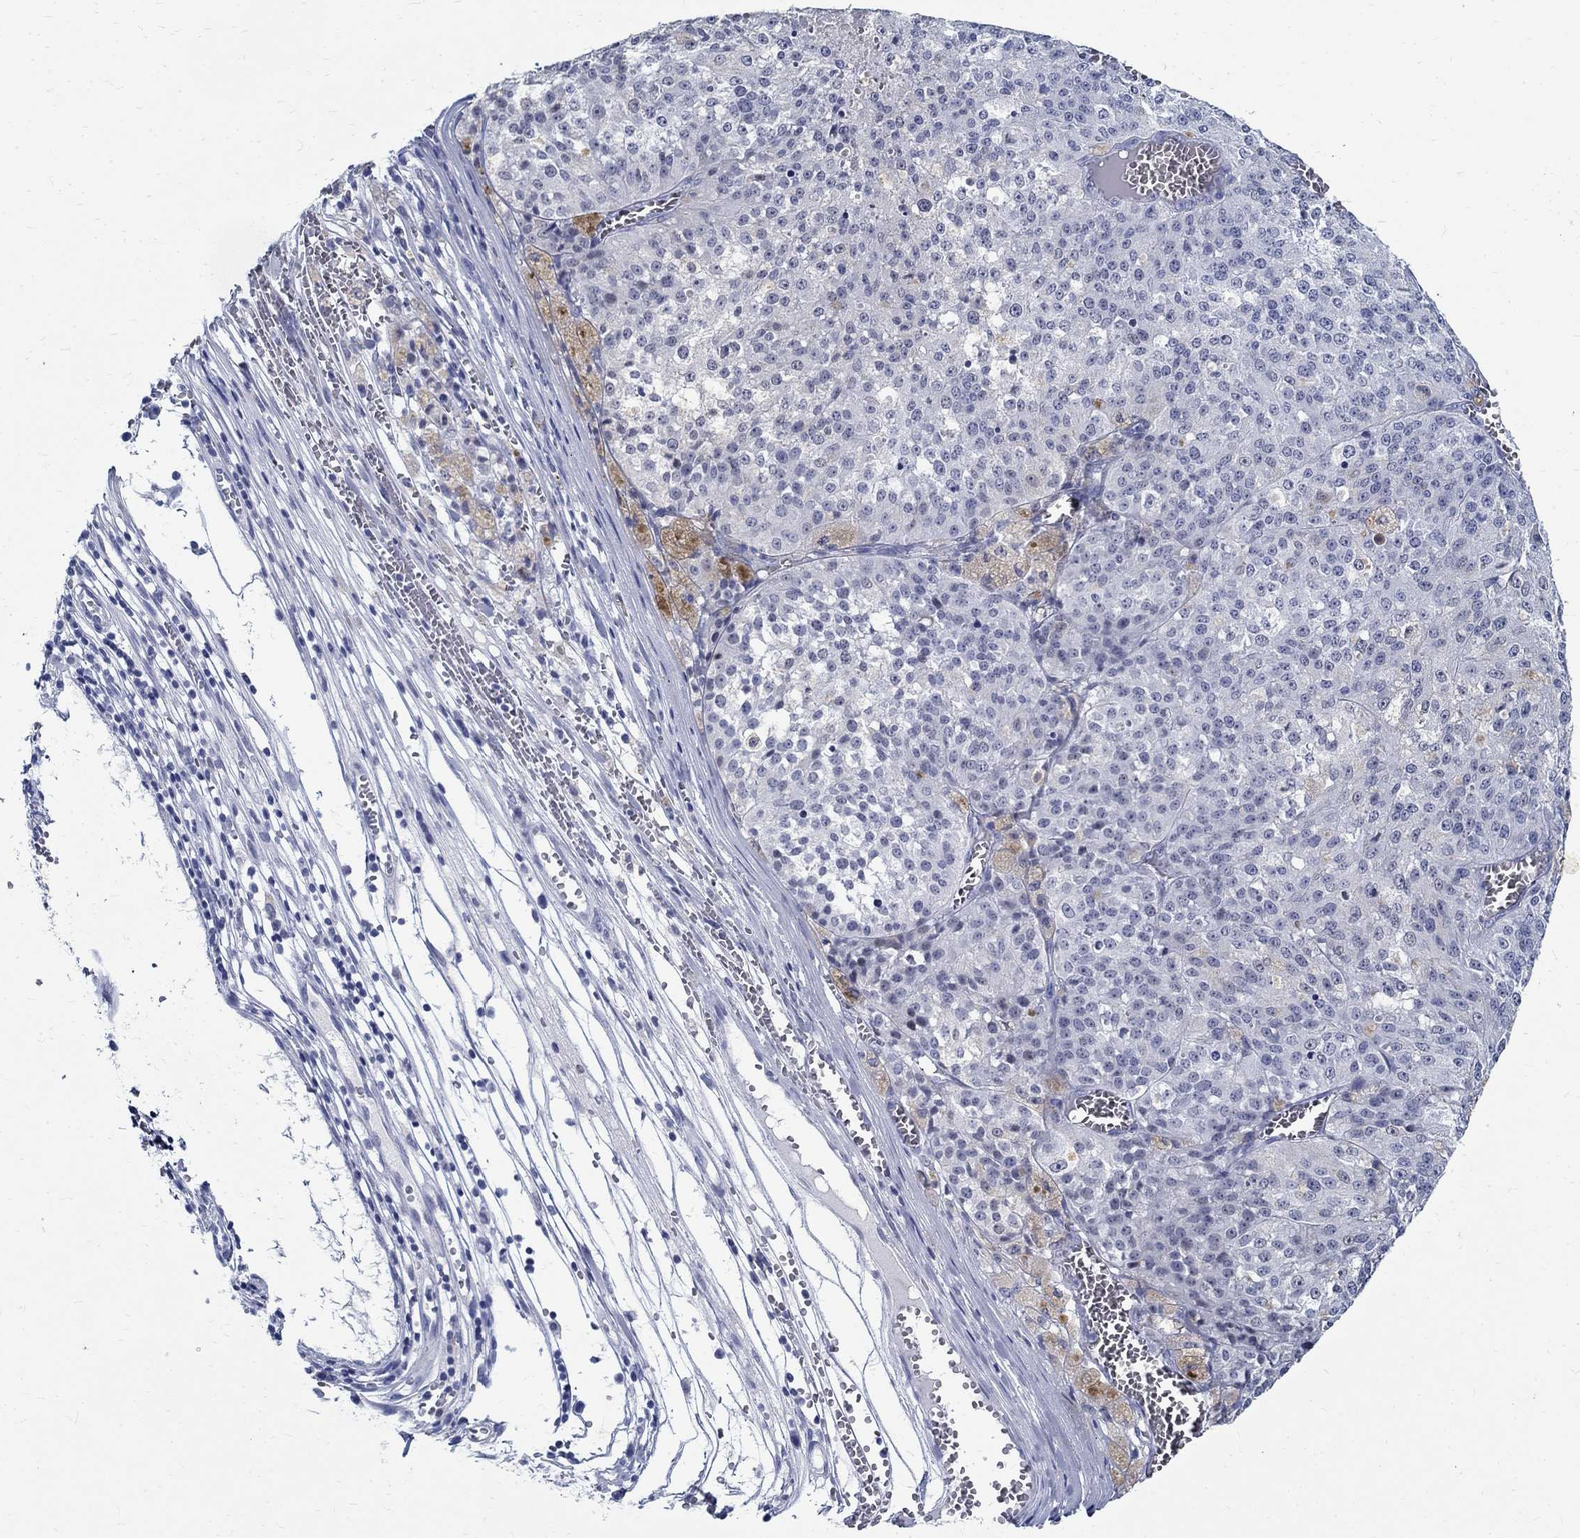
{"staining": {"intensity": "negative", "quantity": "none", "location": "none"}, "tissue": "melanoma", "cell_type": "Tumor cells", "image_type": "cancer", "snomed": [{"axis": "morphology", "description": "Malignant melanoma, Metastatic site"}, {"axis": "topography", "description": "Lymph node"}], "caption": "Immunohistochemical staining of melanoma exhibits no significant positivity in tumor cells.", "gene": "BSPRY", "patient": {"sex": "female", "age": 64}}